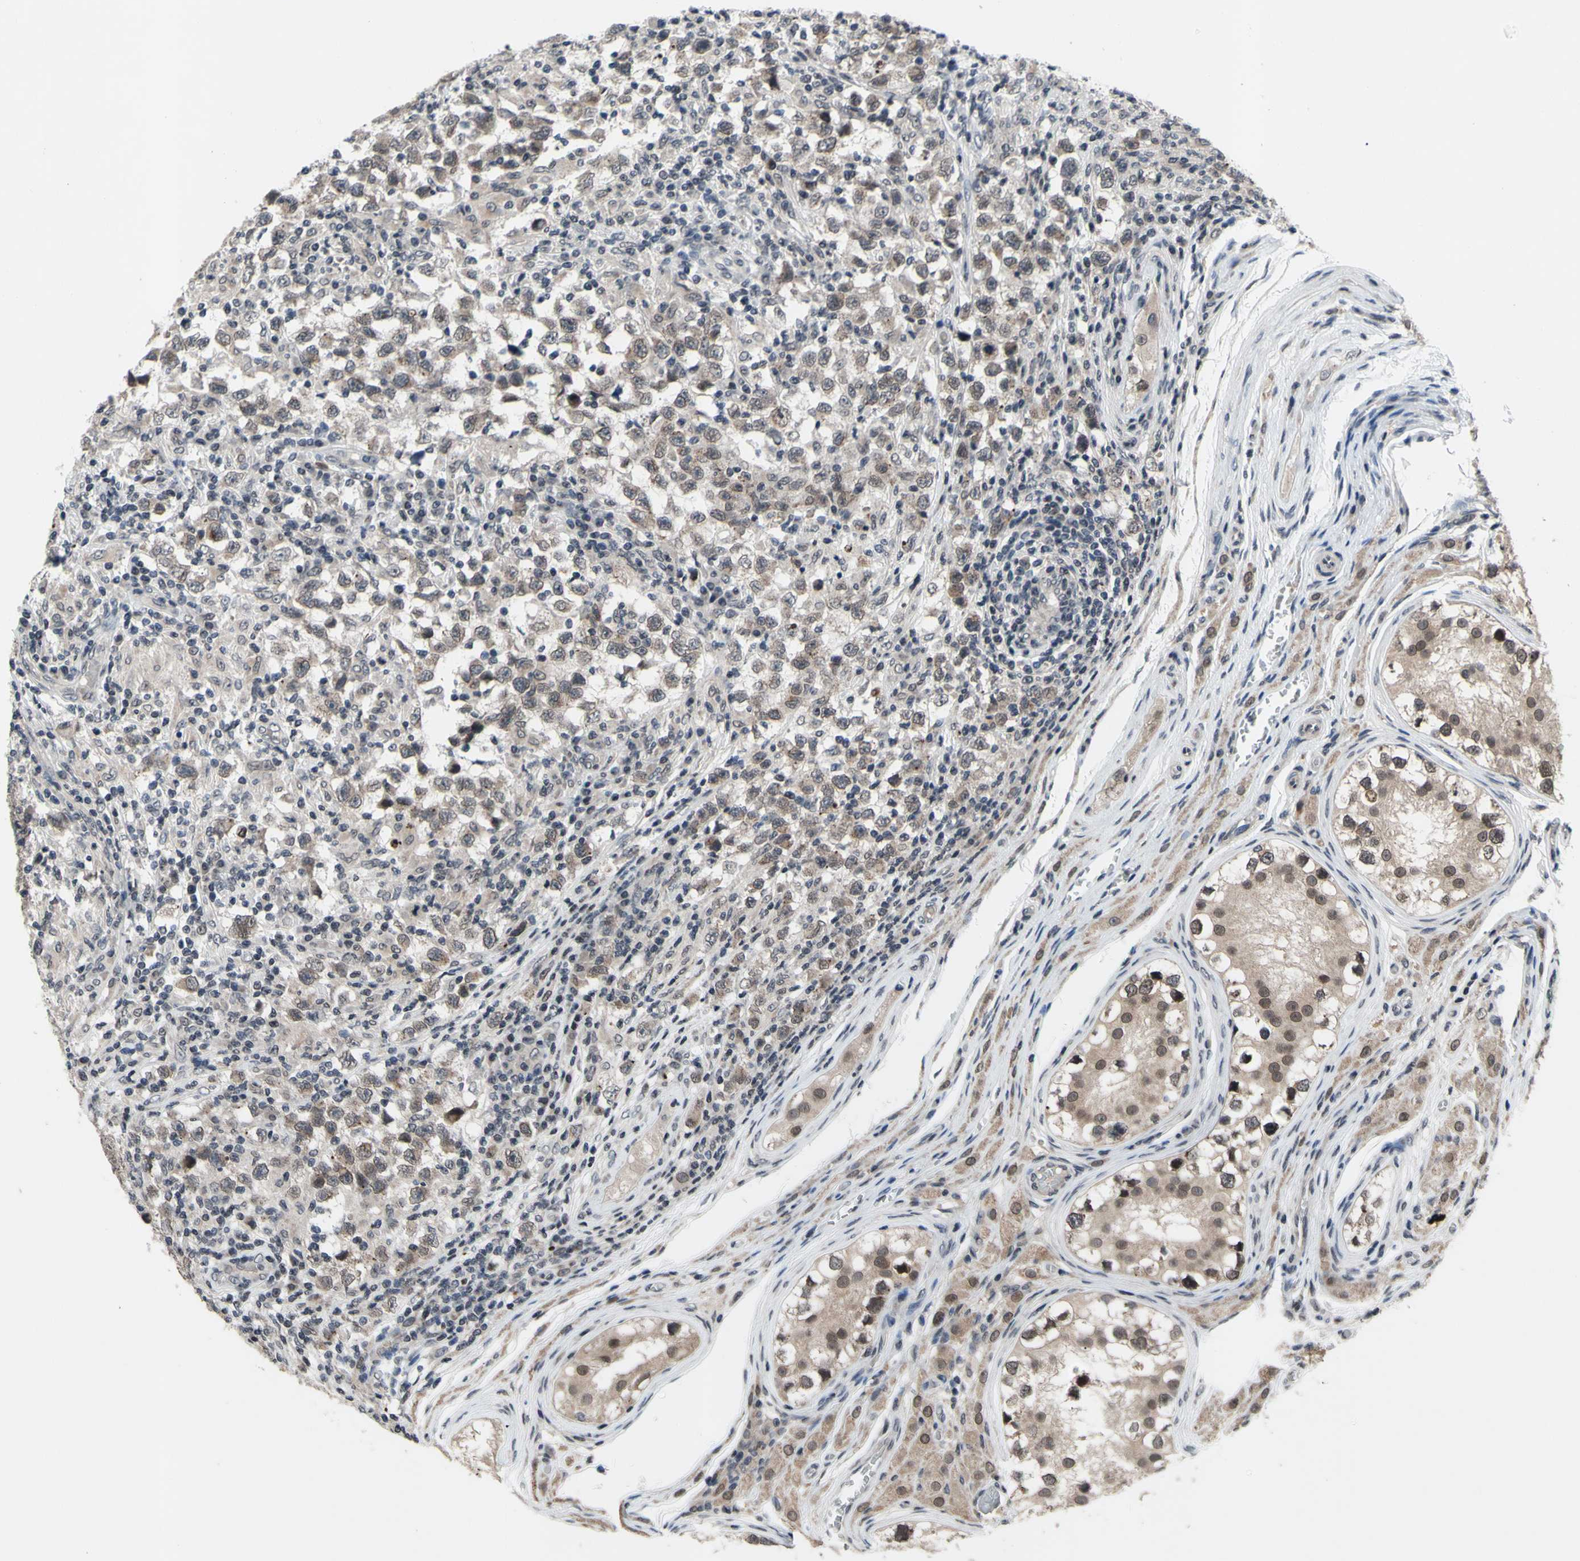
{"staining": {"intensity": "weak", "quantity": "25%-75%", "location": "cytoplasmic/membranous,nuclear"}, "tissue": "testis cancer", "cell_type": "Tumor cells", "image_type": "cancer", "snomed": [{"axis": "morphology", "description": "Carcinoma, Embryonal, NOS"}, {"axis": "topography", "description": "Testis"}], "caption": "Protein staining reveals weak cytoplasmic/membranous and nuclear expression in approximately 25%-75% of tumor cells in testis embryonal carcinoma. The staining was performed using DAB (3,3'-diaminobenzidine), with brown indicating positive protein expression. Nuclei are stained blue with hematoxylin.", "gene": "XPO1", "patient": {"sex": "male", "age": 21}}